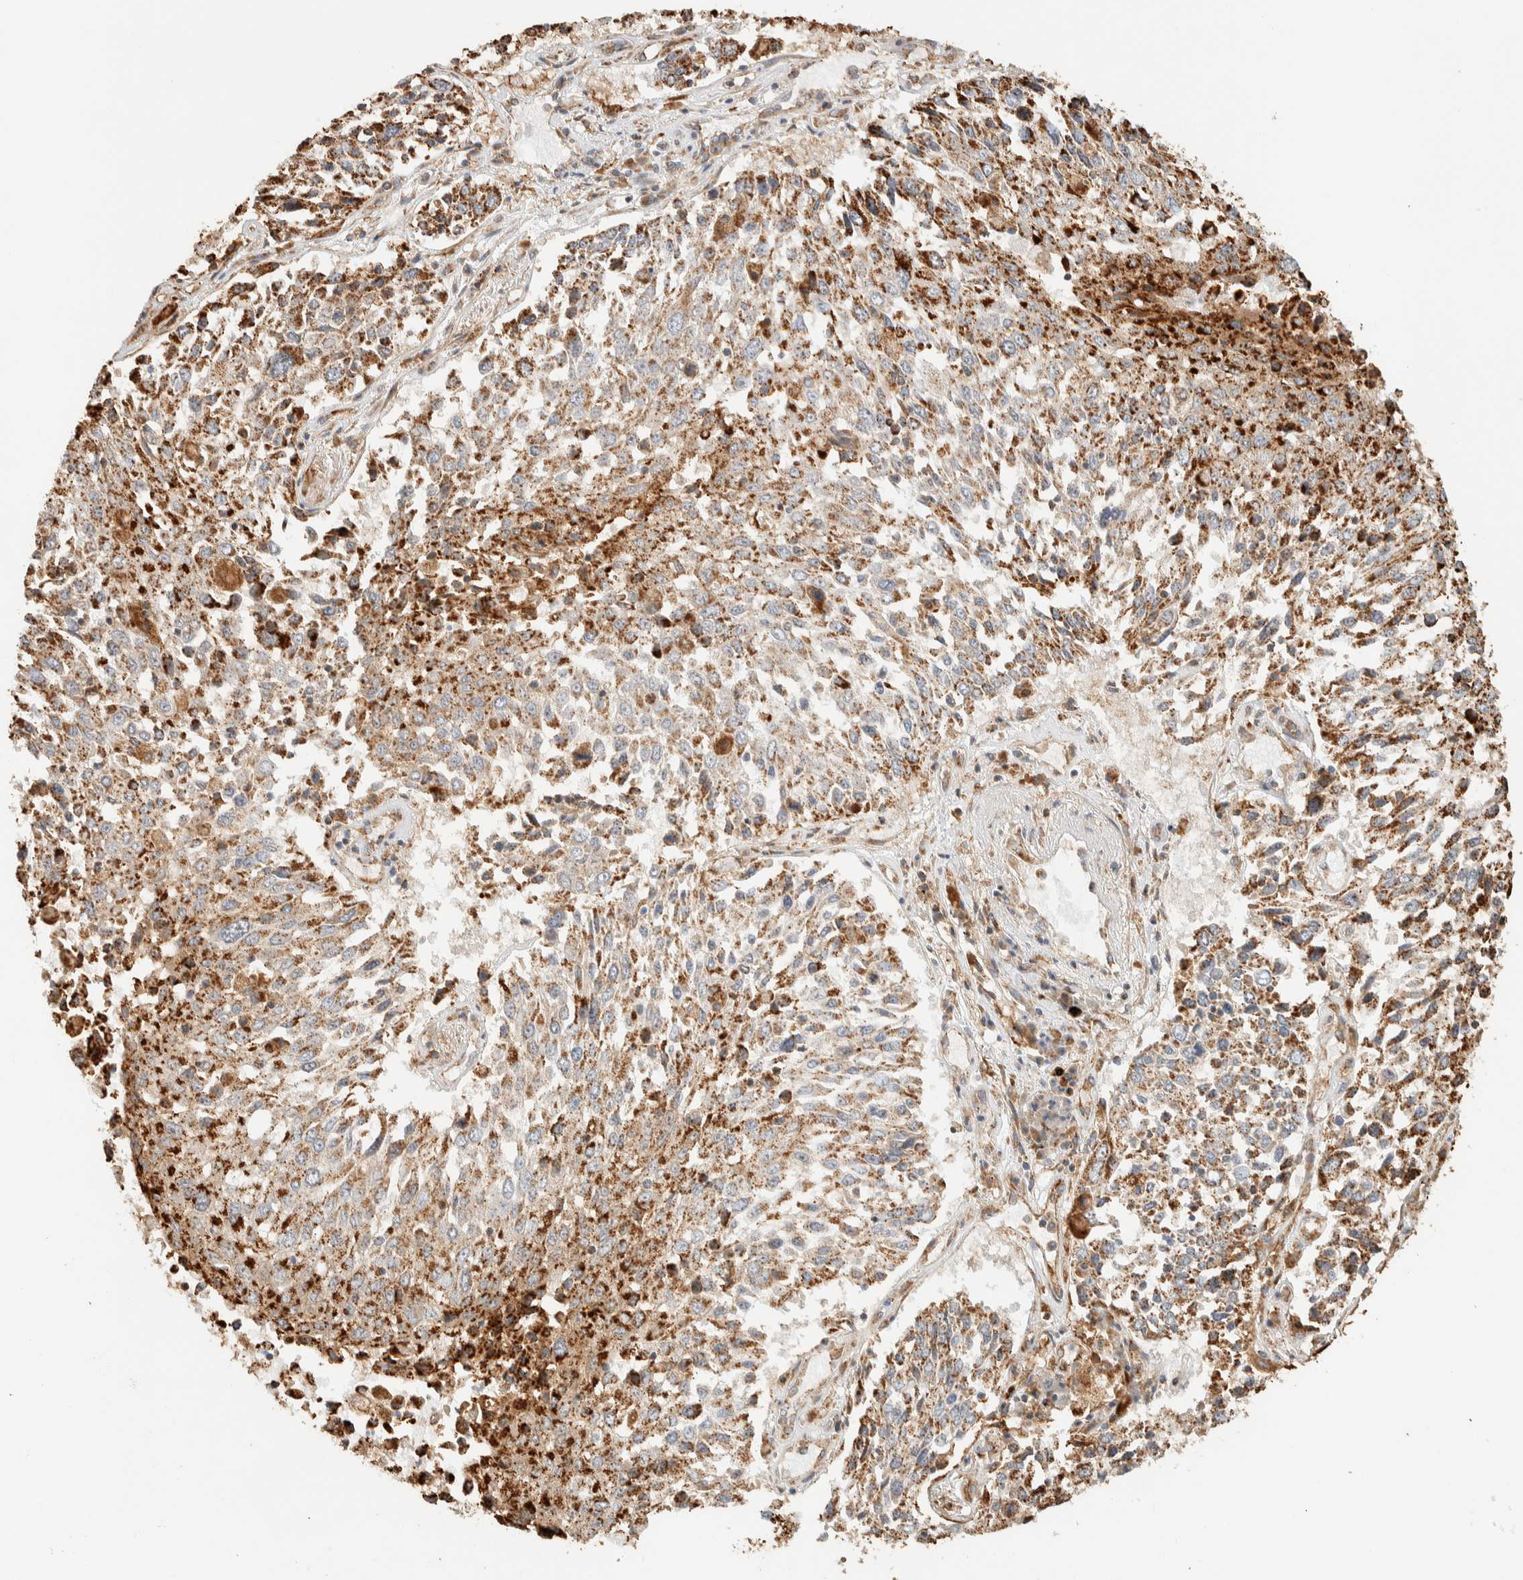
{"staining": {"intensity": "moderate", "quantity": ">75%", "location": "cytoplasmic/membranous"}, "tissue": "lung cancer", "cell_type": "Tumor cells", "image_type": "cancer", "snomed": [{"axis": "morphology", "description": "Squamous cell carcinoma, NOS"}, {"axis": "topography", "description": "Lung"}], "caption": "Lung cancer (squamous cell carcinoma) was stained to show a protein in brown. There is medium levels of moderate cytoplasmic/membranous positivity in approximately >75% of tumor cells.", "gene": "KIF9", "patient": {"sex": "male", "age": 65}}